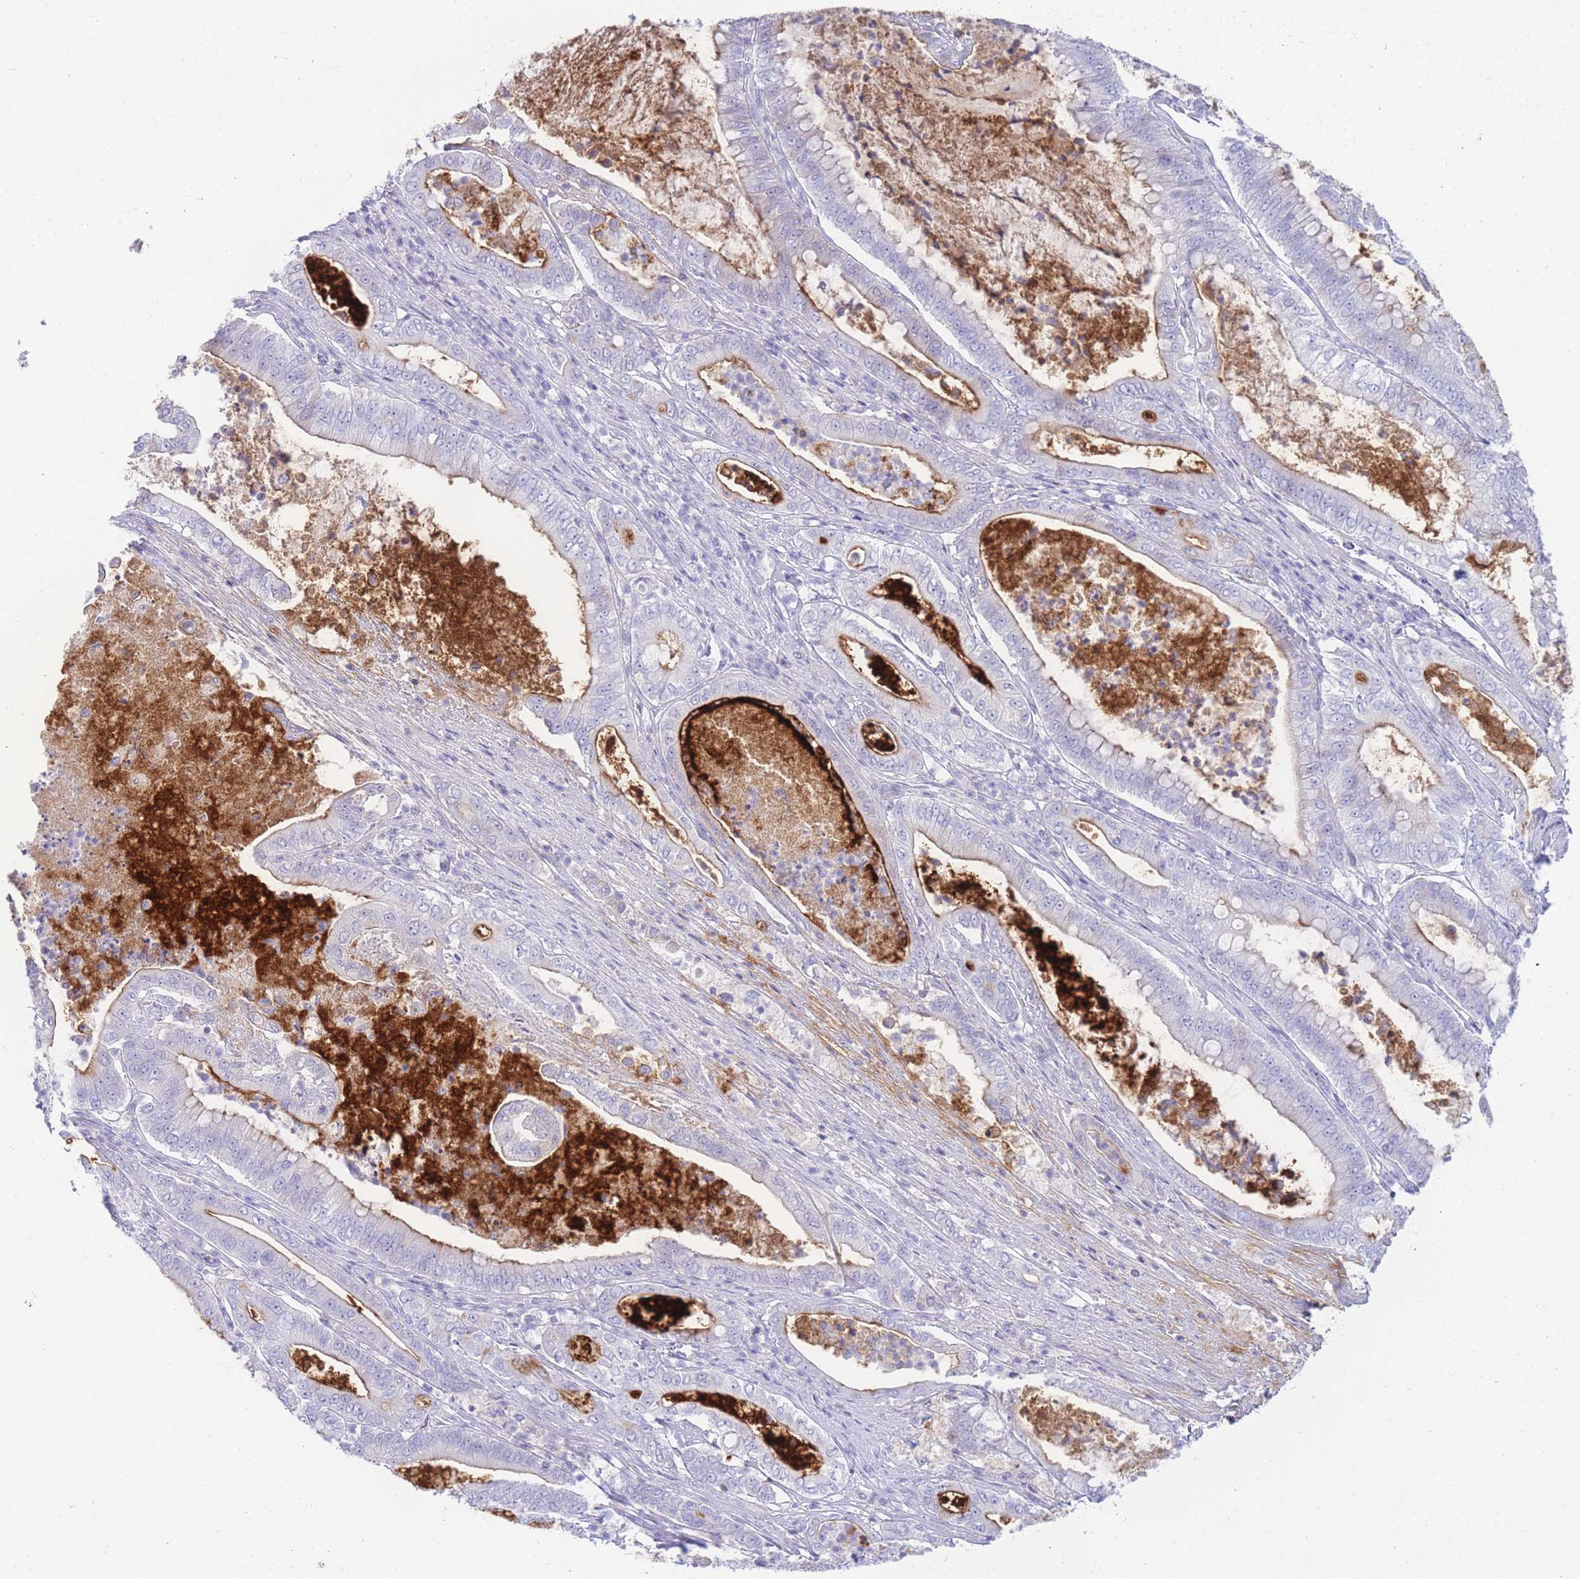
{"staining": {"intensity": "moderate", "quantity": "<25%", "location": "cytoplasmic/membranous"}, "tissue": "pancreatic cancer", "cell_type": "Tumor cells", "image_type": "cancer", "snomed": [{"axis": "morphology", "description": "Adenocarcinoma, NOS"}, {"axis": "topography", "description": "Pancreas"}], "caption": "IHC (DAB) staining of human pancreatic adenocarcinoma demonstrates moderate cytoplasmic/membranous protein staining in approximately <25% of tumor cells.", "gene": "LRRC37A", "patient": {"sex": "male", "age": 71}}